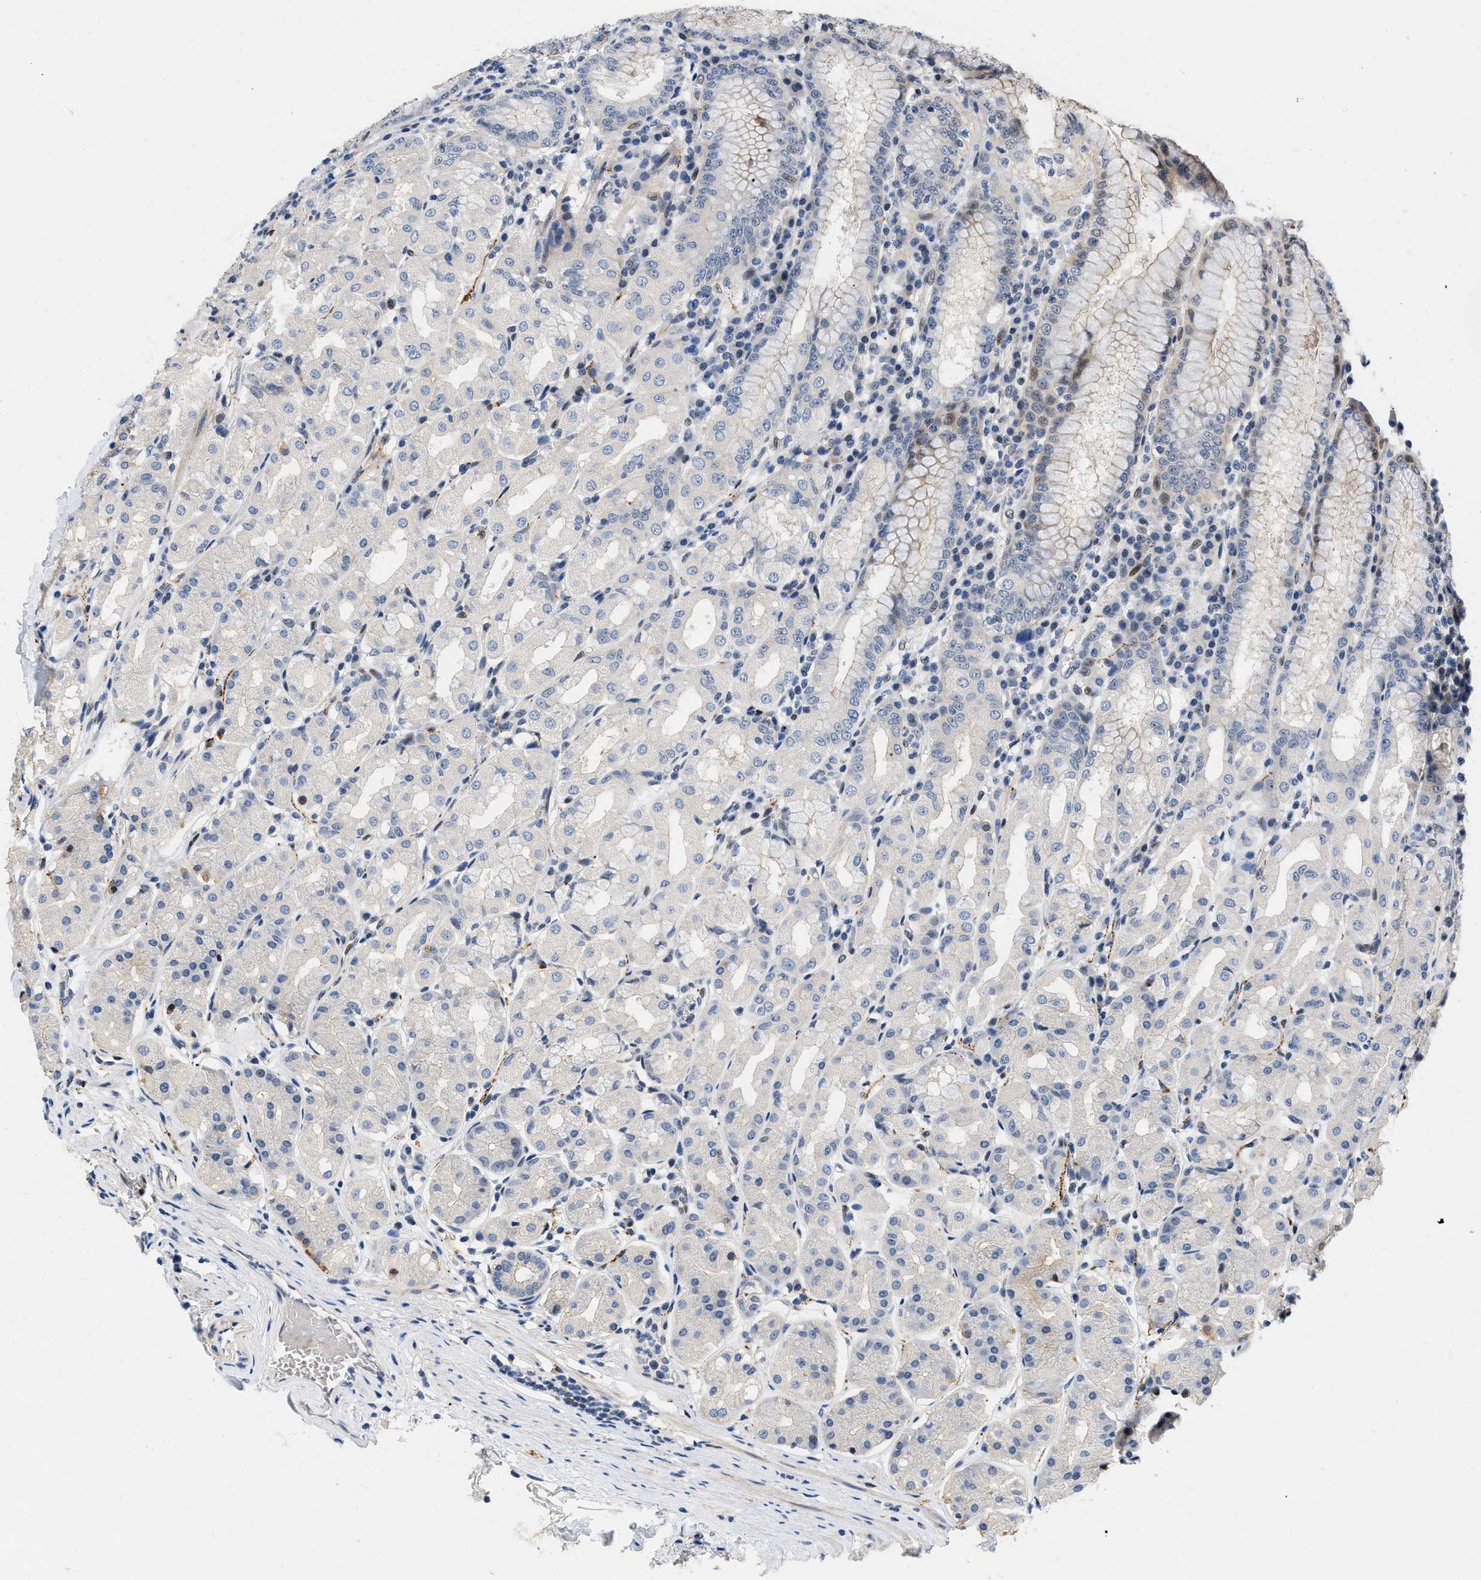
{"staining": {"intensity": "moderate", "quantity": "<25%", "location": "cytoplasmic/membranous"}, "tissue": "stomach", "cell_type": "Glandular cells", "image_type": "normal", "snomed": [{"axis": "morphology", "description": "Normal tissue, NOS"}, {"axis": "topography", "description": "Stomach"}, {"axis": "topography", "description": "Stomach, lower"}], "caption": "Immunohistochemical staining of benign human stomach reveals <25% levels of moderate cytoplasmic/membranous protein expression in approximately <25% of glandular cells.", "gene": "VIP", "patient": {"sex": "female", "age": 56}}